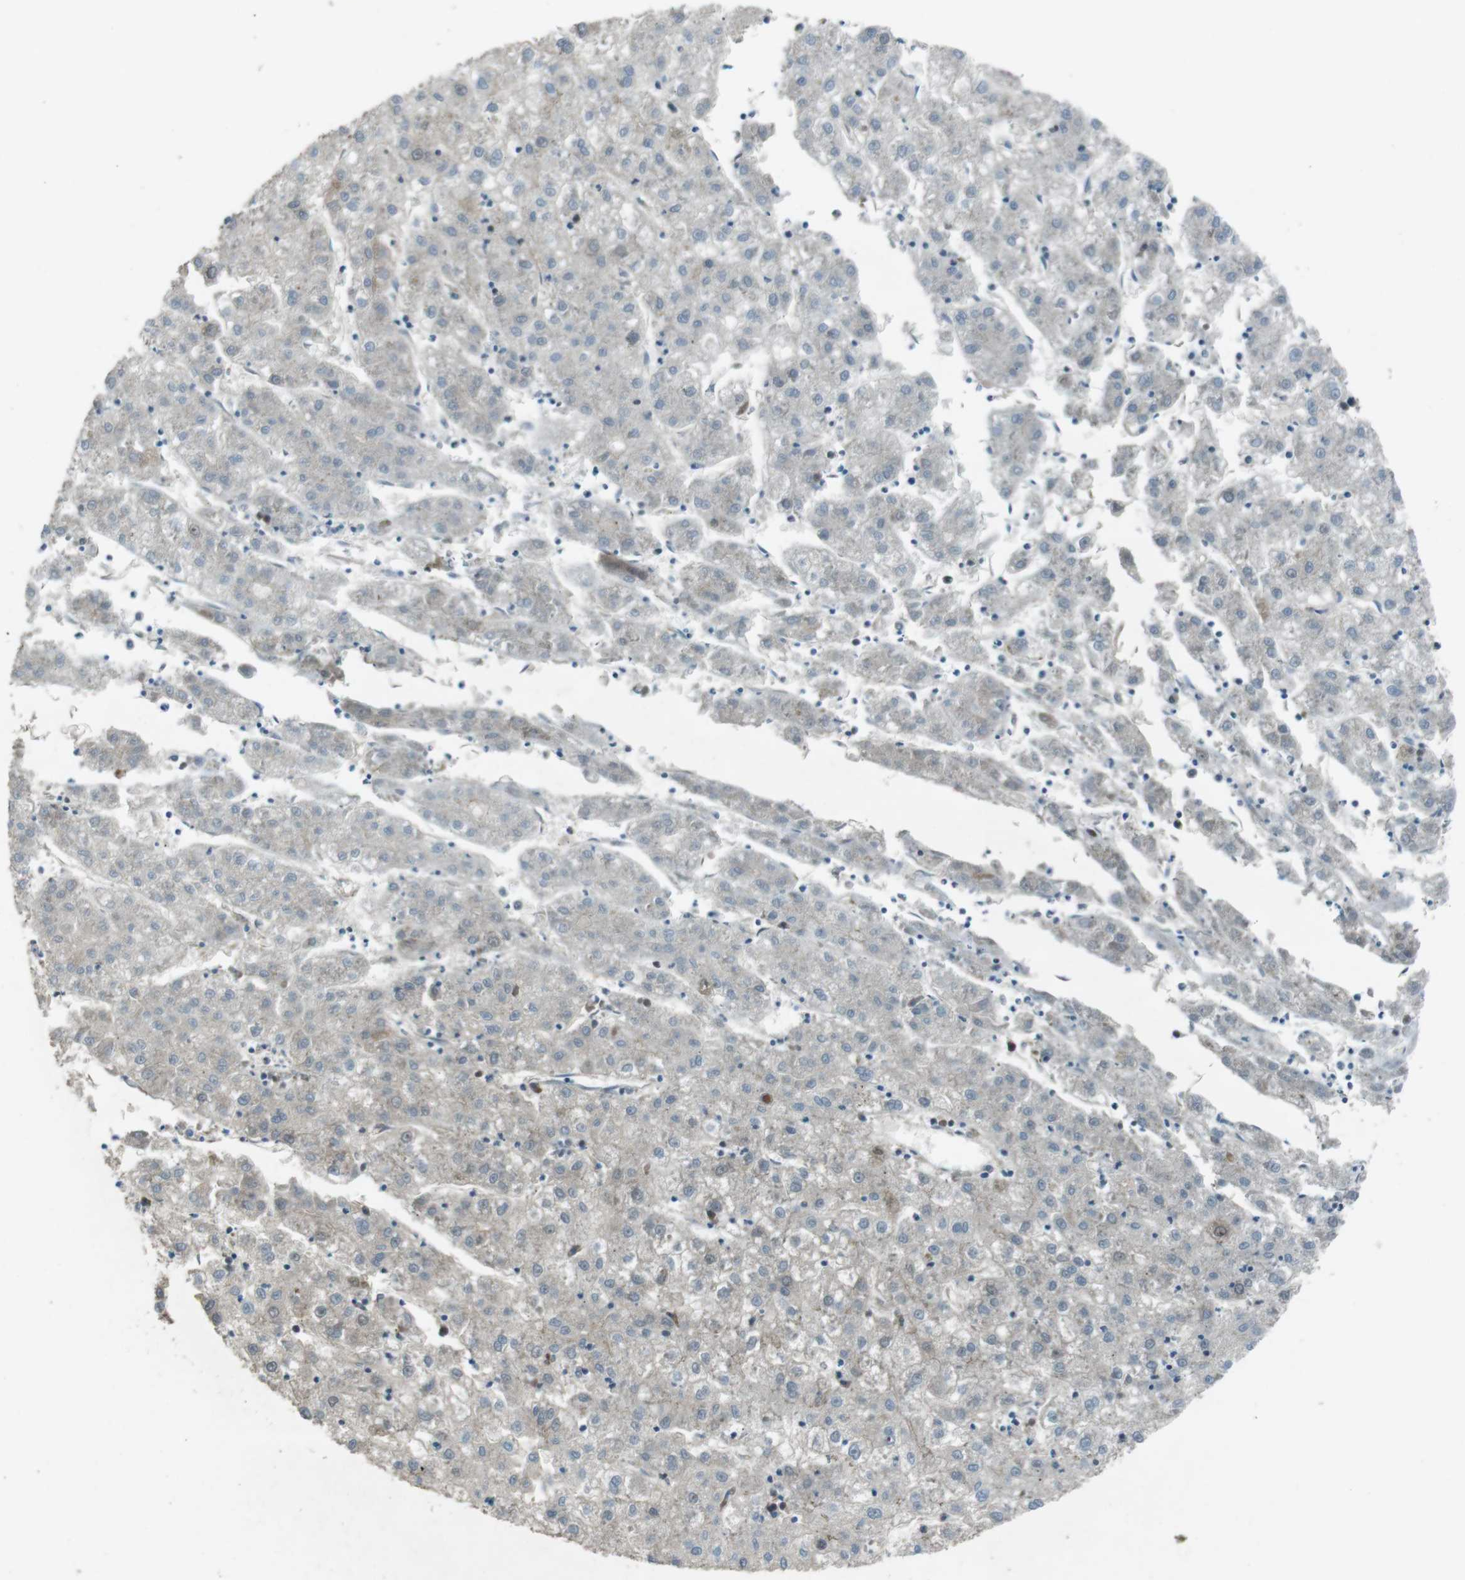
{"staining": {"intensity": "negative", "quantity": "none", "location": "none"}, "tissue": "liver cancer", "cell_type": "Tumor cells", "image_type": "cancer", "snomed": [{"axis": "morphology", "description": "Carcinoma, Hepatocellular, NOS"}, {"axis": "topography", "description": "Liver"}], "caption": "Liver cancer (hepatocellular carcinoma) was stained to show a protein in brown. There is no significant staining in tumor cells.", "gene": "ZNF330", "patient": {"sex": "male", "age": 72}}